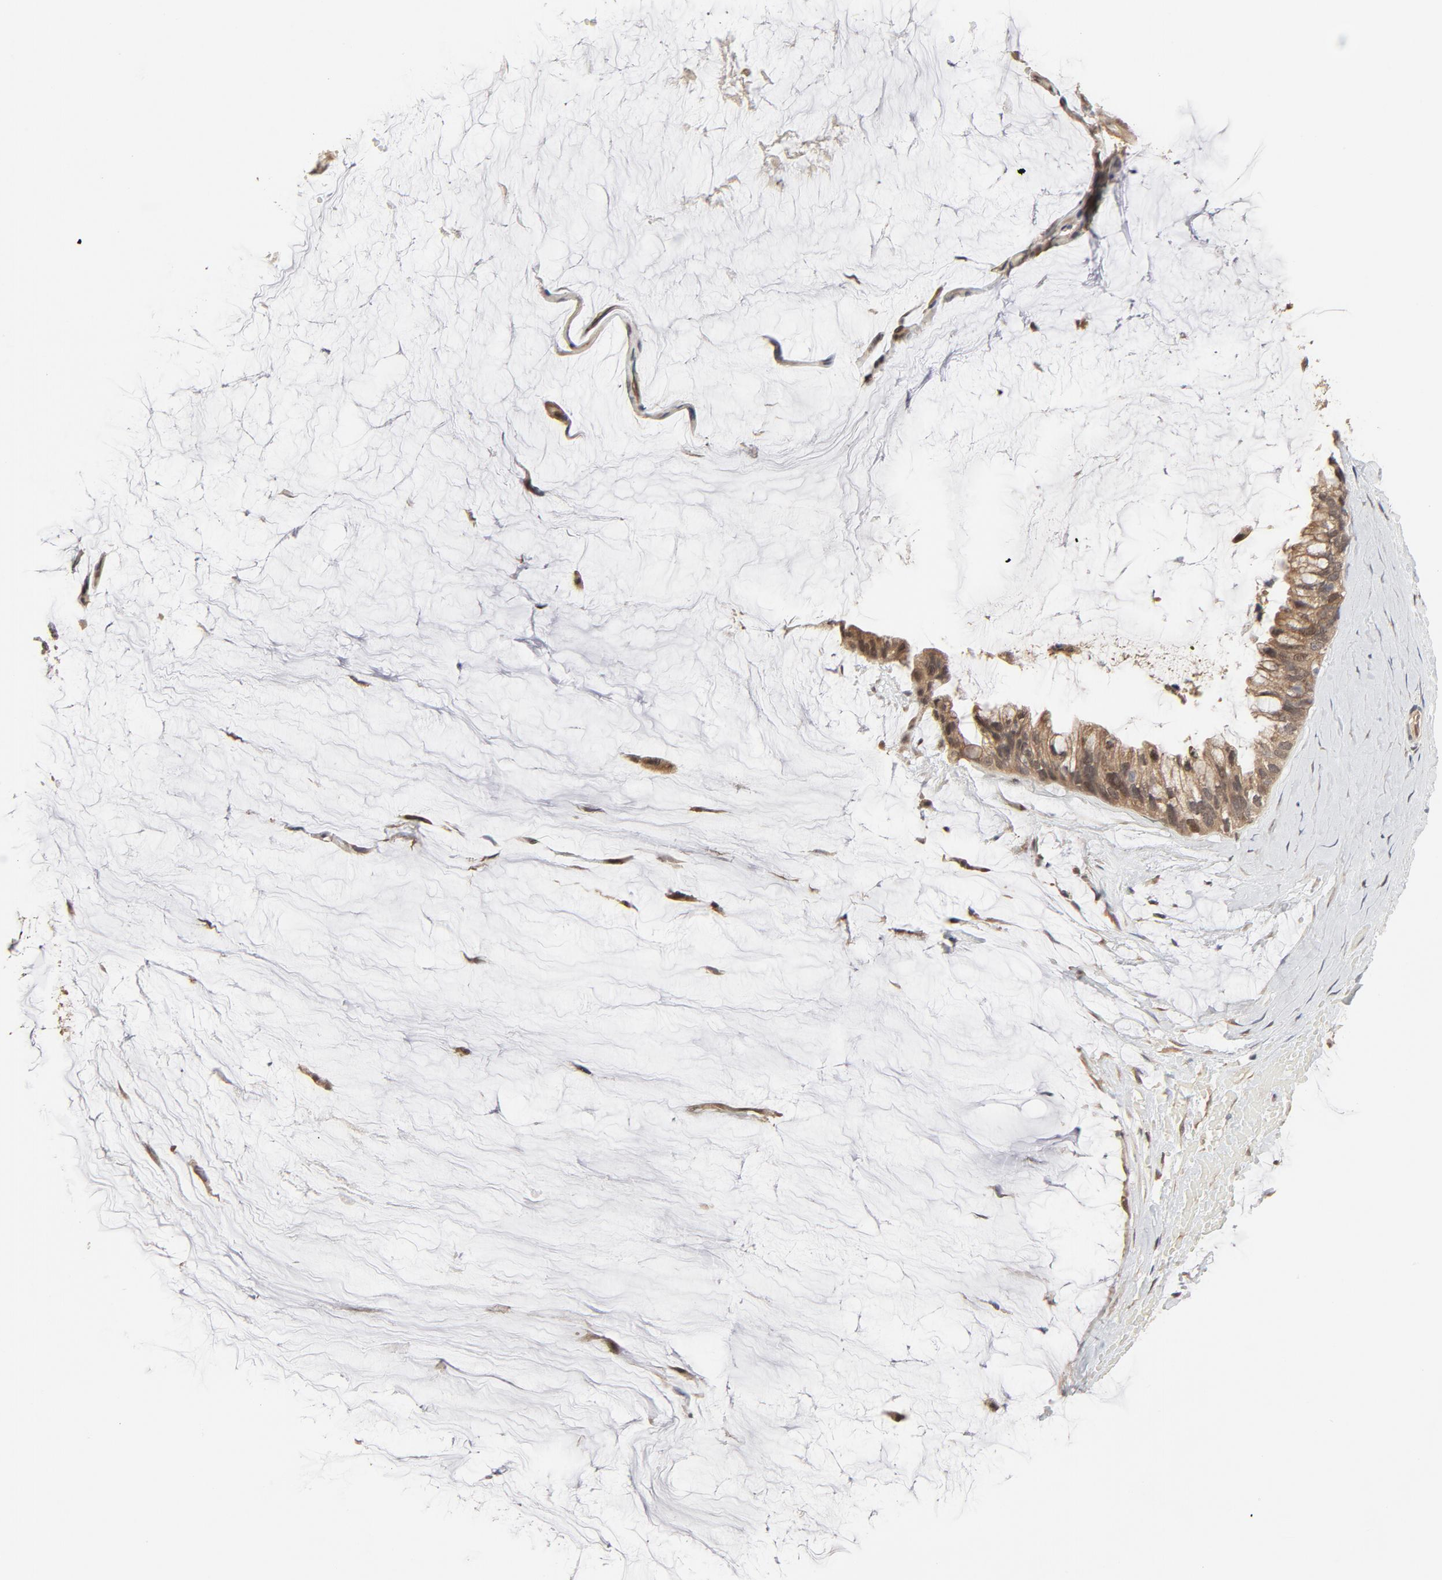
{"staining": {"intensity": "moderate", "quantity": ">75%", "location": "cytoplasmic/membranous,nuclear"}, "tissue": "ovarian cancer", "cell_type": "Tumor cells", "image_type": "cancer", "snomed": [{"axis": "morphology", "description": "Cystadenocarcinoma, mucinous, NOS"}, {"axis": "topography", "description": "Ovary"}], "caption": "Ovarian mucinous cystadenocarcinoma stained for a protein displays moderate cytoplasmic/membranous and nuclear positivity in tumor cells.", "gene": "NEDD8", "patient": {"sex": "female", "age": 39}}